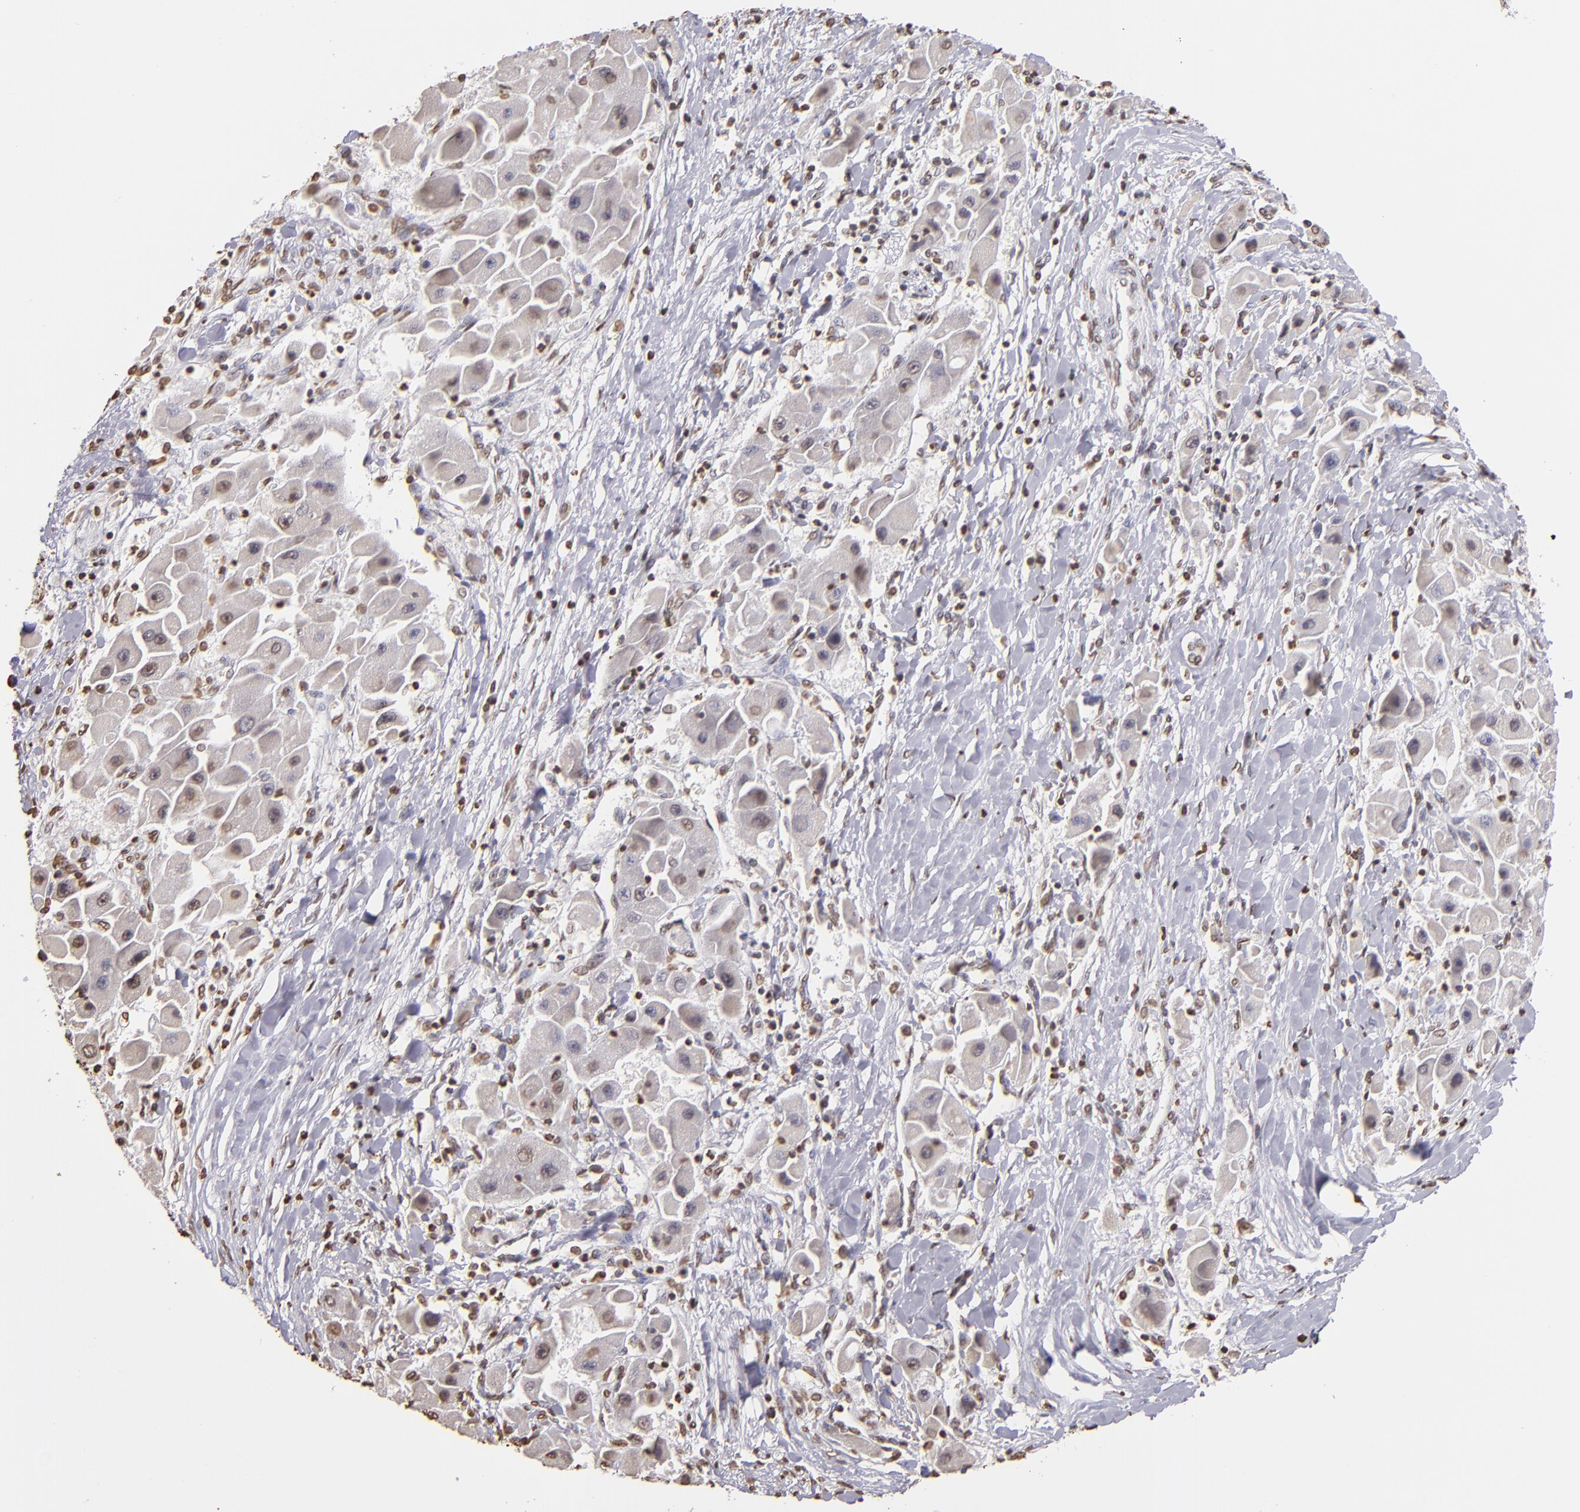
{"staining": {"intensity": "weak", "quantity": "<25%", "location": "nuclear"}, "tissue": "liver cancer", "cell_type": "Tumor cells", "image_type": "cancer", "snomed": [{"axis": "morphology", "description": "Carcinoma, Hepatocellular, NOS"}, {"axis": "topography", "description": "Liver"}], "caption": "An immunohistochemistry image of liver hepatocellular carcinoma is shown. There is no staining in tumor cells of liver hepatocellular carcinoma. (DAB IHC, high magnification).", "gene": "LBX1", "patient": {"sex": "male", "age": 24}}